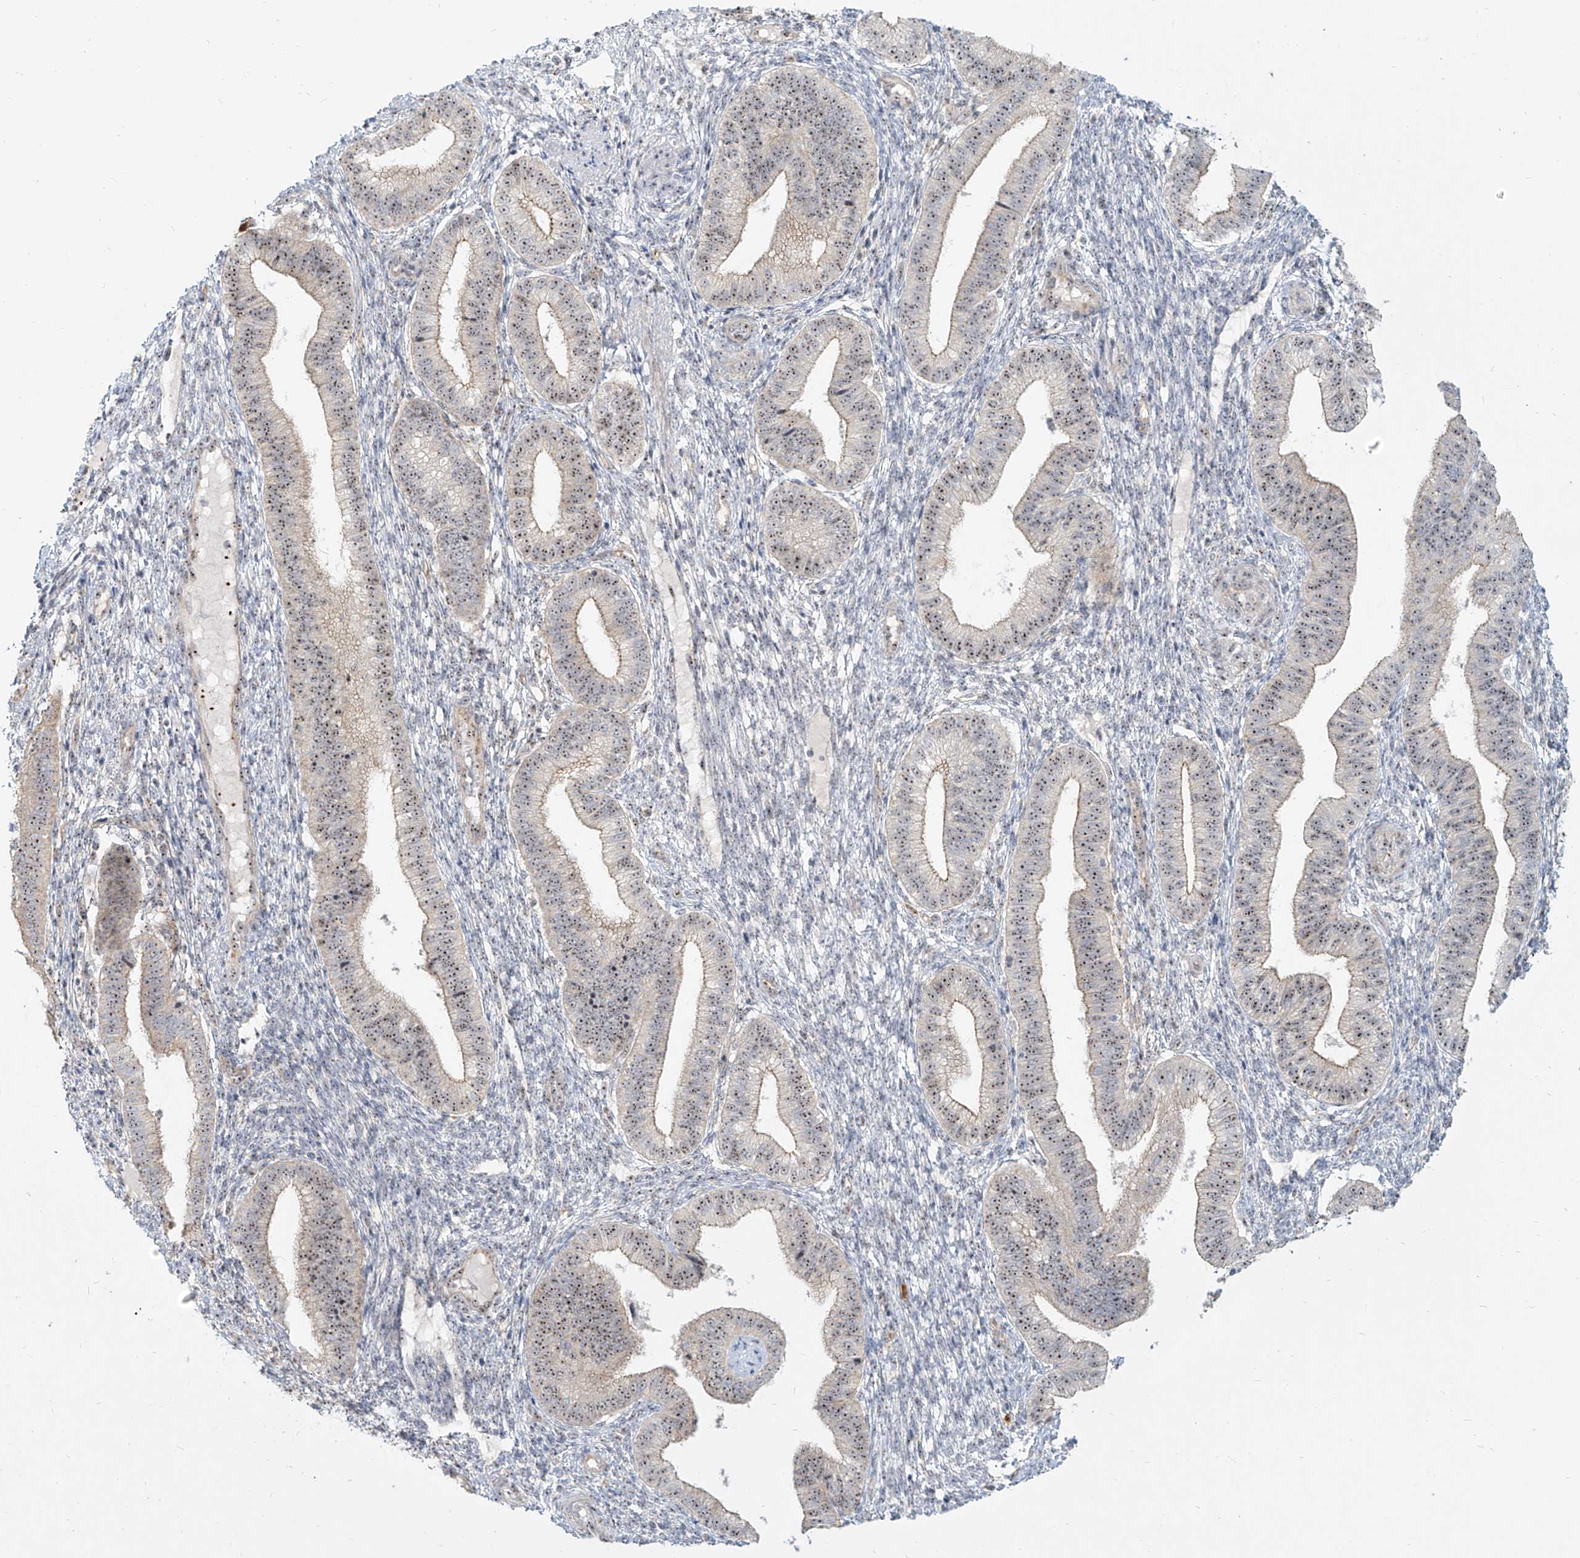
{"staining": {"intensity": "moderate", "quantity": "<25%", "location": "cytoplasmic/membranous,nuclear"}, "tissue": "endometrium", "cell_type": "Cells in endometrial stroma", "image_type": "normal", "snomed": [{"axis": "morphology", "description": "Normal tissue, NOS"}, {"axis": "topography", "description": "Endometrium"}], "caption": "This is an image of immunohistochemistry staining of unremarkable endometrium, which shows moderate expression in the cytoplasmic/membranous,nuclear of cells in endometrial stroma.", "gene": "BYSL", "patient": {"sex": "female", "age": 39}}